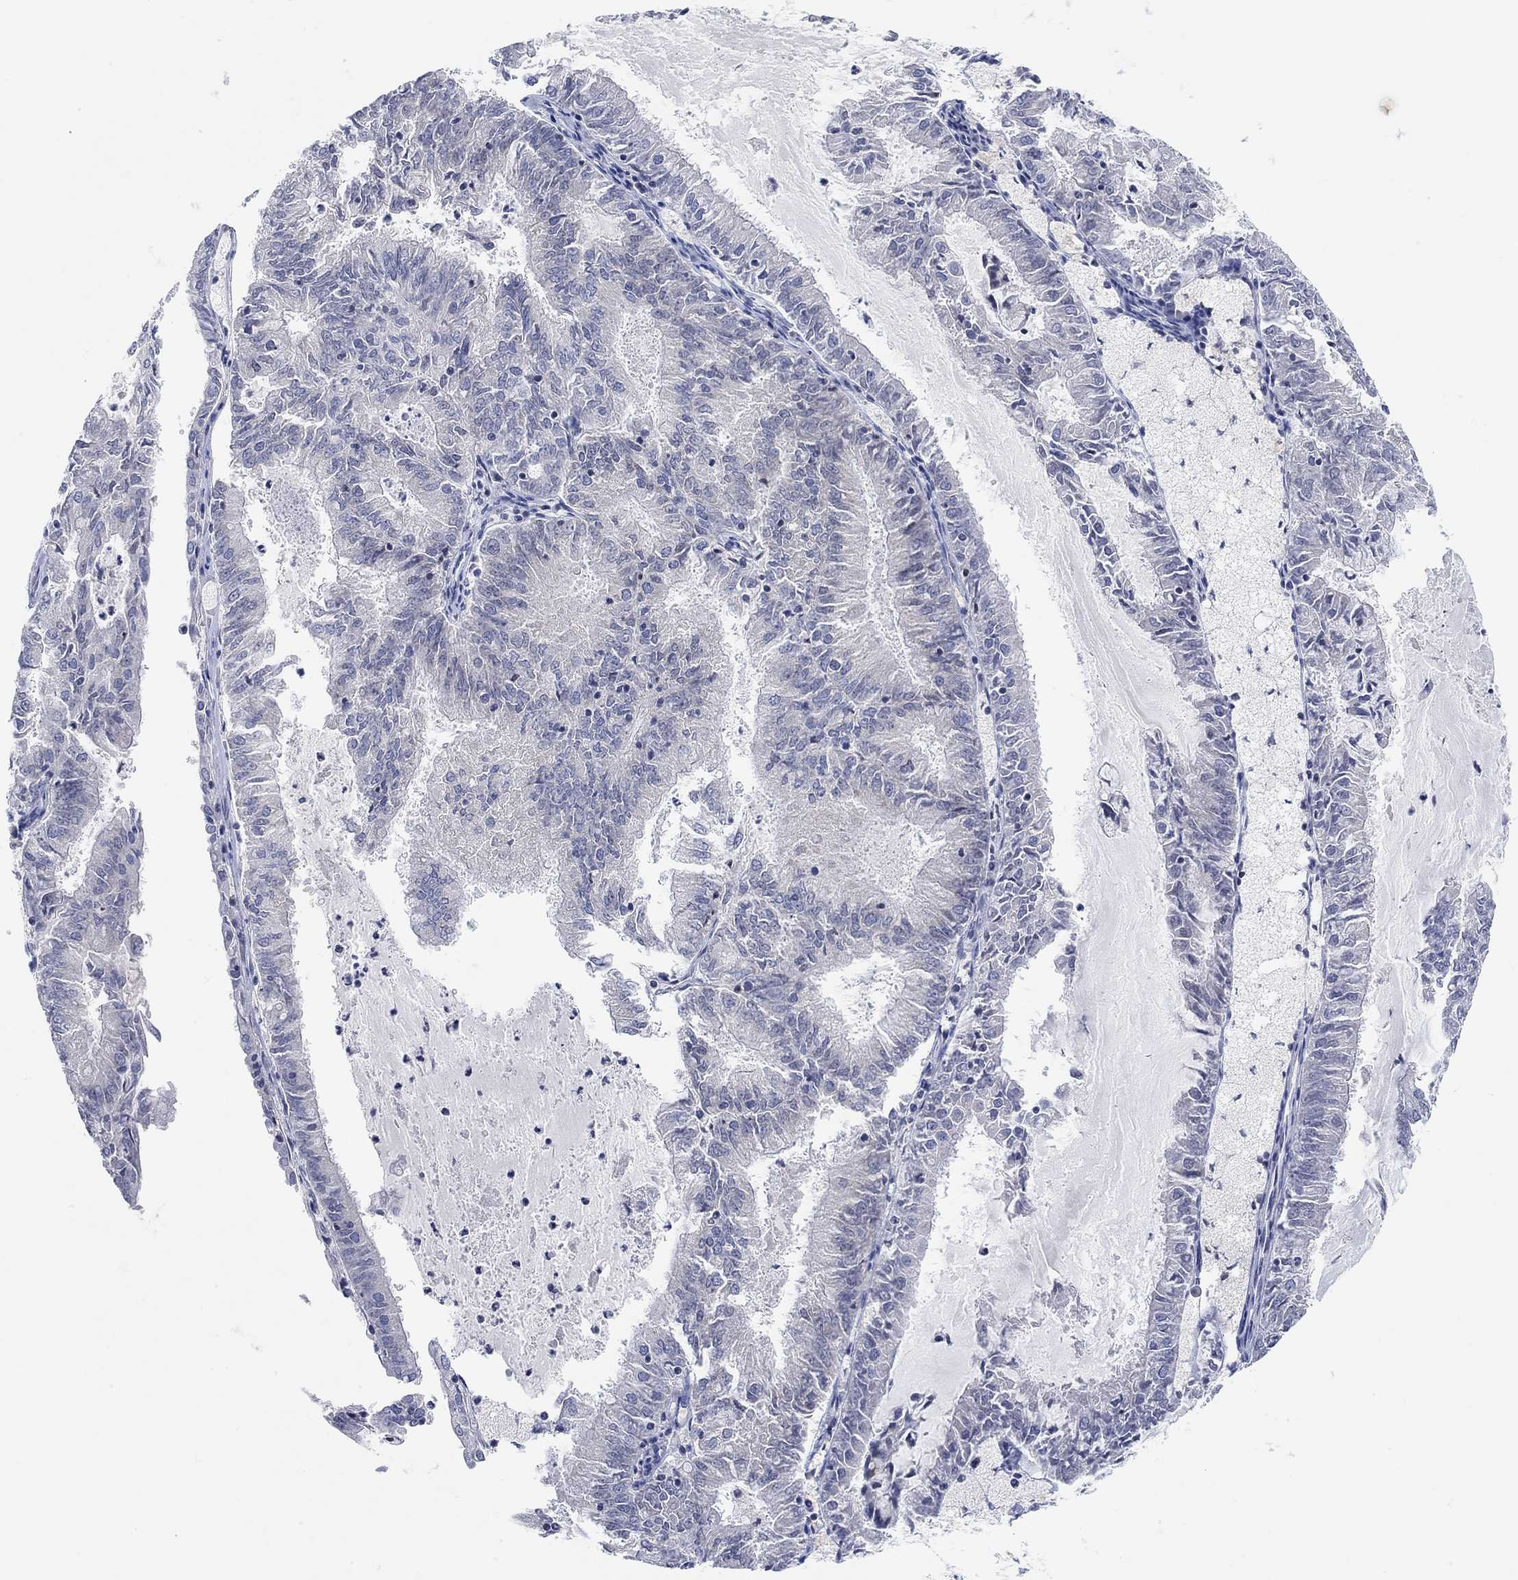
{"staining": {"intensity": "negative", "quantity": "none", "location": "none"}, "tissue": "endometrial cancer", "cell_type": "Tumor cells", "image_type": "cancer", "snomed": [{"axis": "morphology", "description": "Adenocarcinoma, NOS"}, {"axis": "topography", "description": "Endometrium"}], "caption": "Immunohistochemistry of human endometrial cancer (adenocarcinoma) demonstrates no expression in tumor cells.", "gene": "ATP6V1E2", "patient": {"sex": "female", "age": 57}}